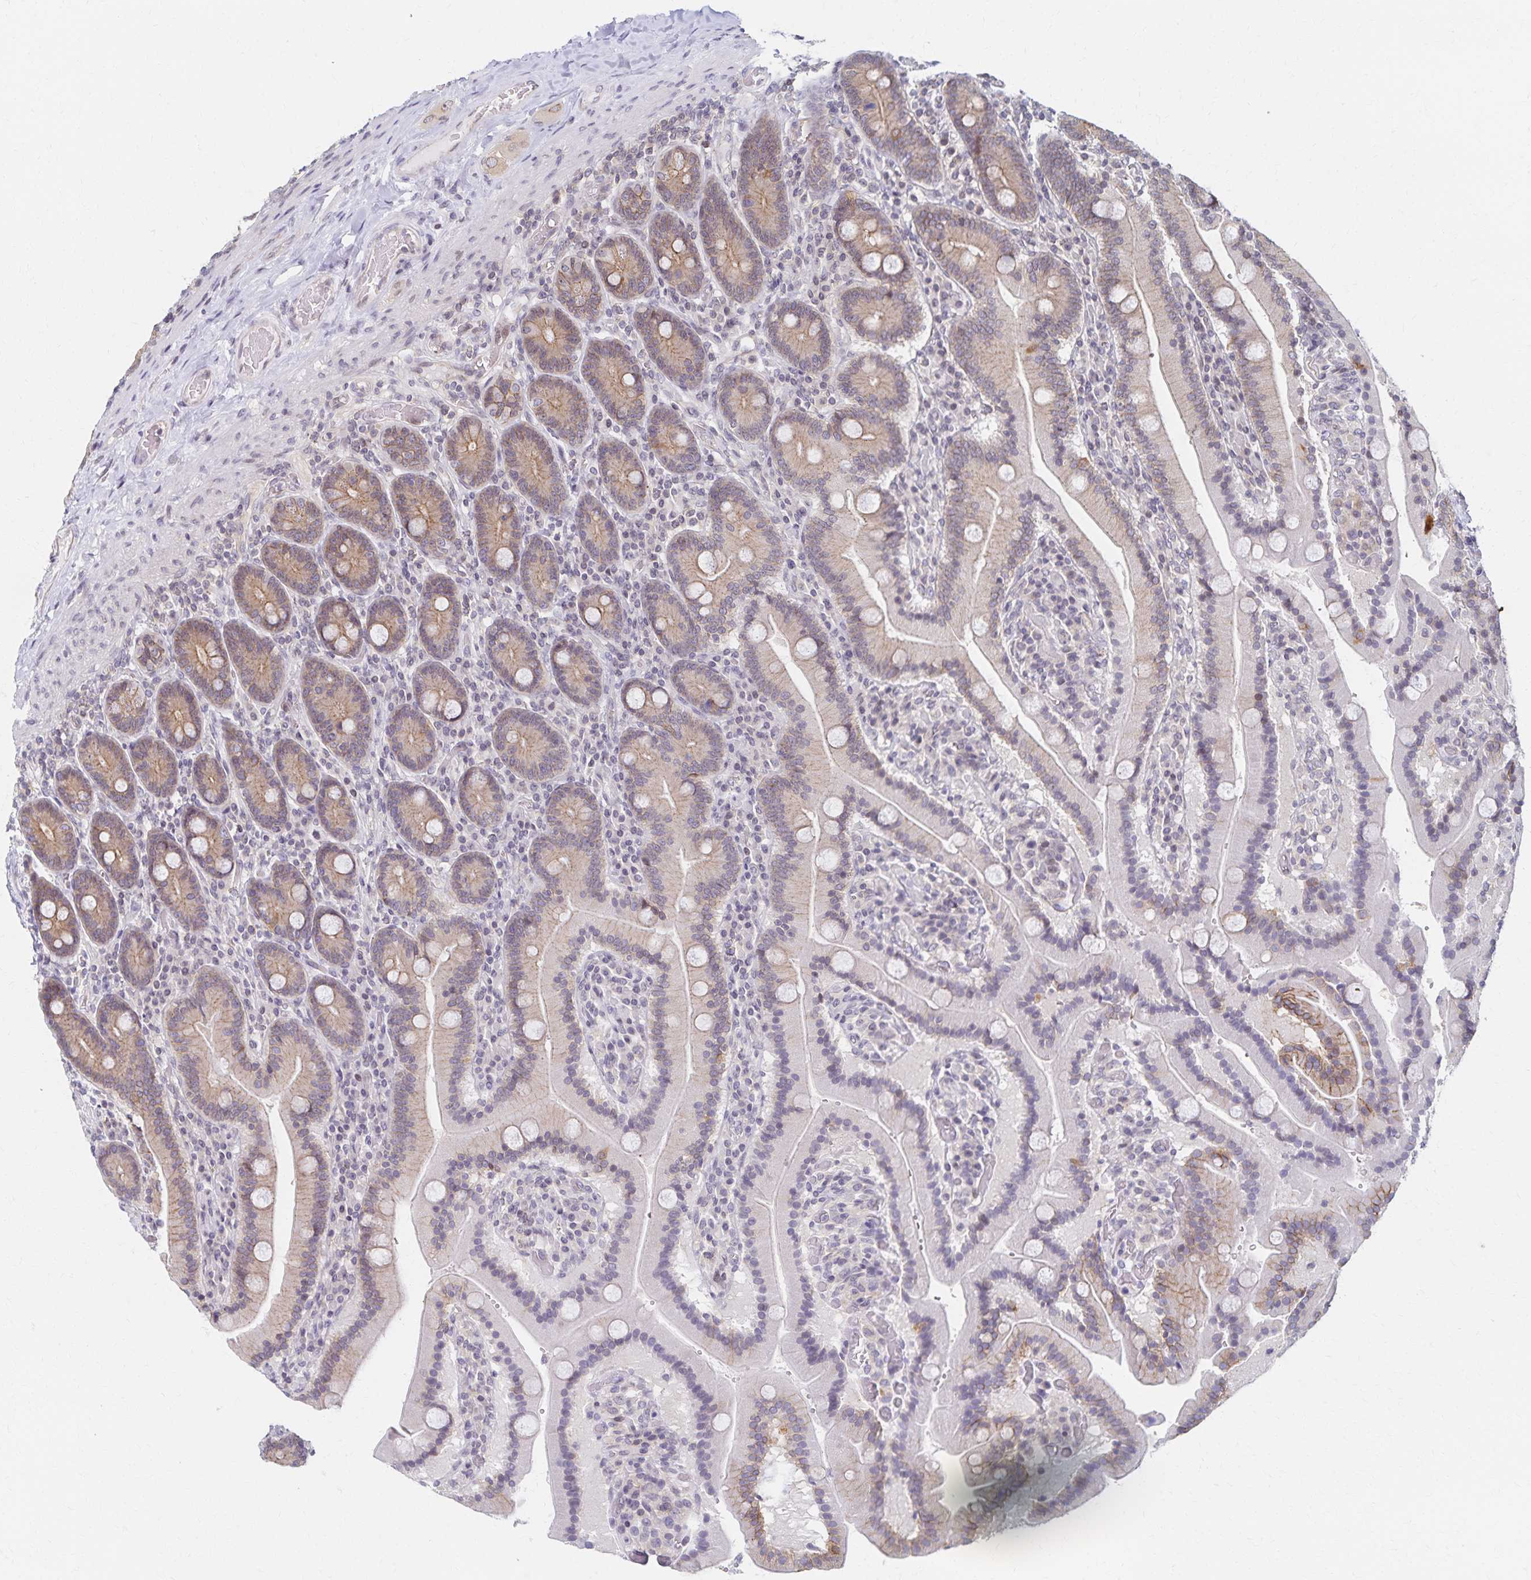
{"staining": {"intensity": "weak", "quantity": "25%-75%", "location": "cytoplasmic/membranous"}, "tissue": "duodenum", "cell_type": "Glandular cells", "image_type": "normal", "snomed": [{"axis": "morphology", "description": "Normal tissue, NOS"}, {"axis": "topography", "description": "Duodenum"}], "caption": "Human duodenum stained for a protein (brown) reveals weak cytoplasmic/membranous positive expression in approximately 25%-75% of glandular cells.", "gene": "RAB9B", "patient": {"sex": "female", "age": 62}}